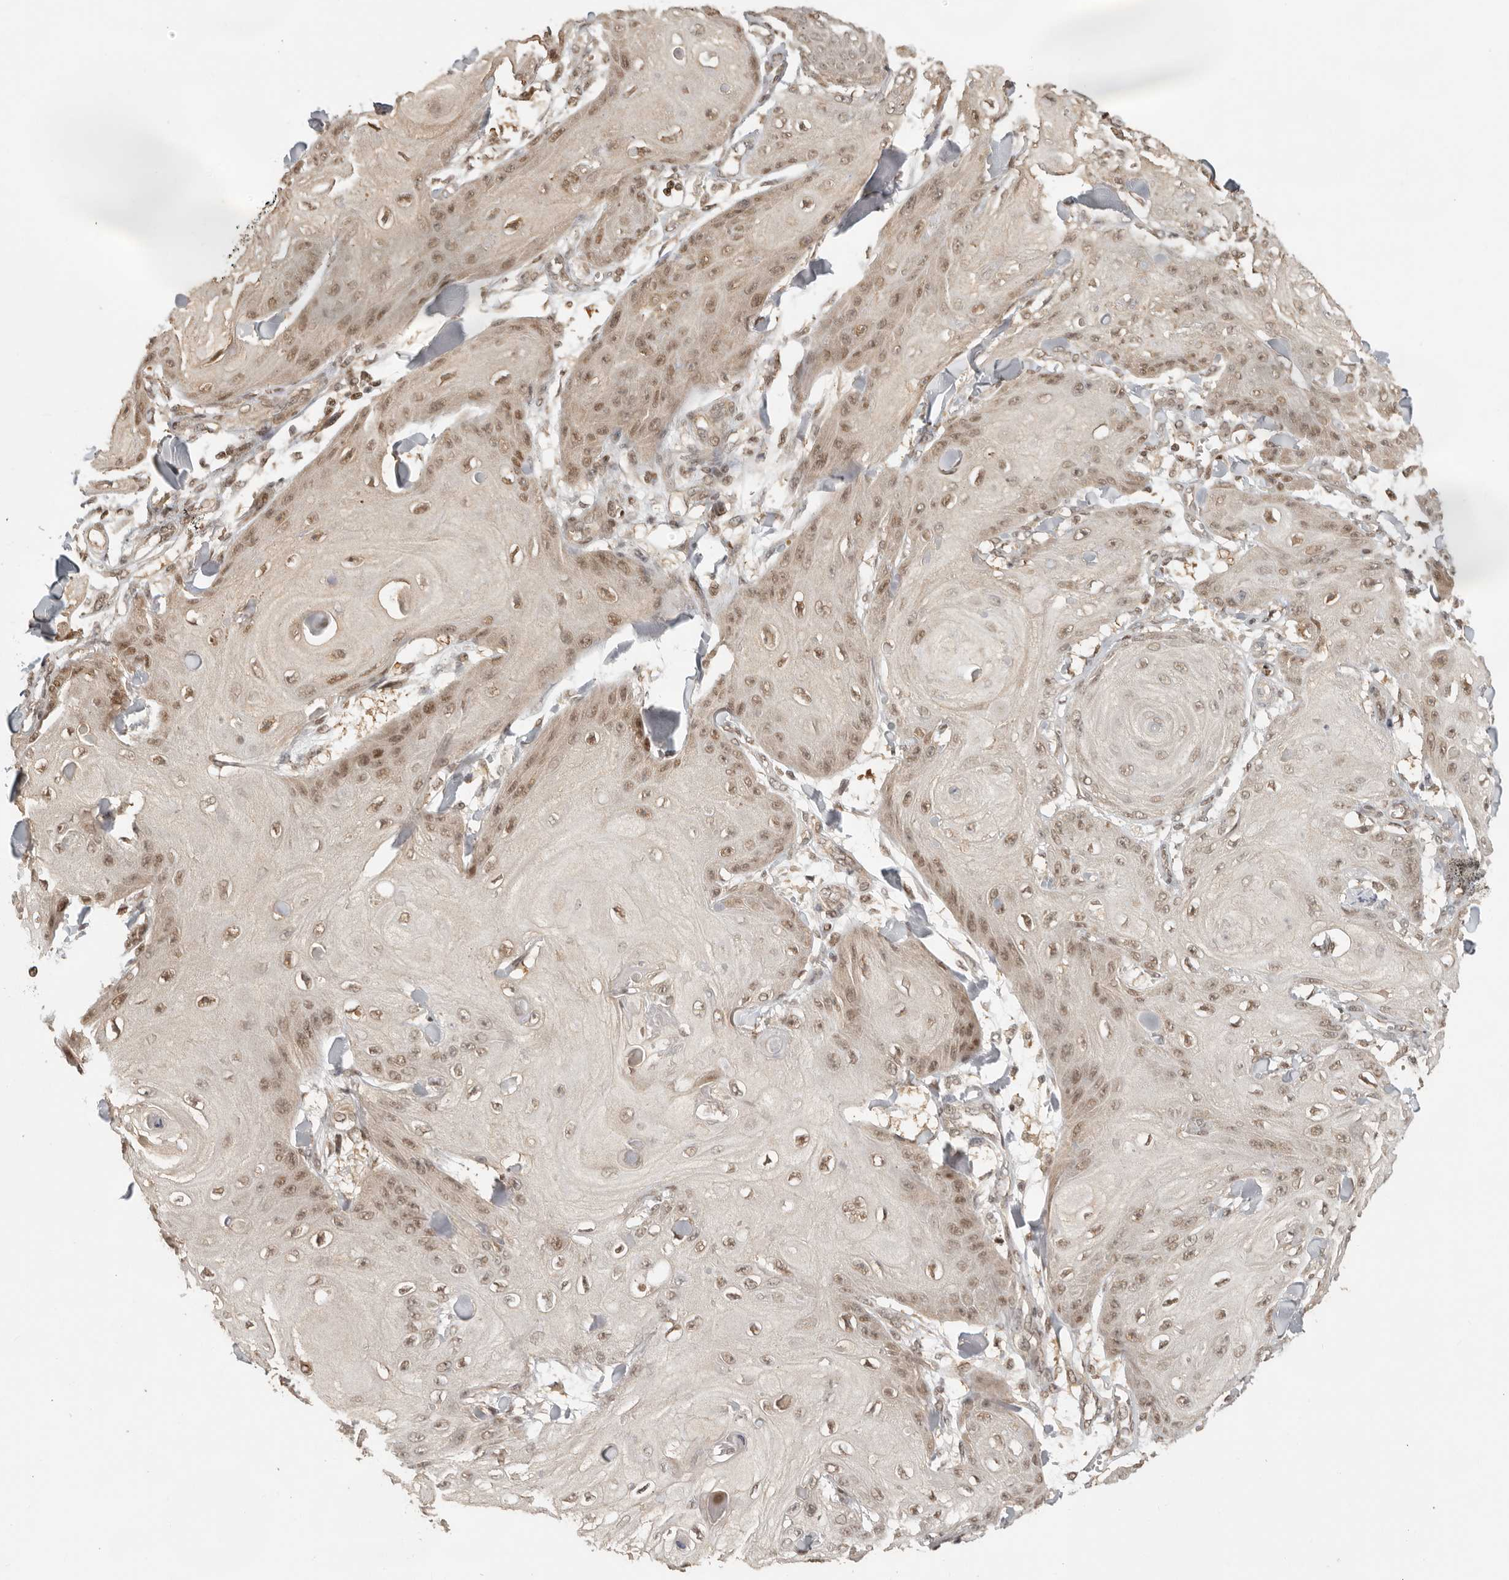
{"staining": {"intensity": "moderate", "quantity": ">75%", "location": "nuclear"}, "tissue": "skin cancer", "cell_type": "Tumor cells", "image_type": "cancer", "snomed": [{"axis": "morphology", "description": "Squamous cell carcinoma, NOS"}, {"axis": "topography", "description": "Skin"}], "caption": "Tumor cells exhibit medium levels of moderate nuclear expression in about >75% of cells in human squamous cell carcinoma (skin). Using DAB (3,3'-diaminobenzidine) (brown) and hematoxylin (blue) stains, captured at high magnification using brightfield microscopy.", "gene": "PSMA5", "patient": {"sex": "male", "age": 74}}